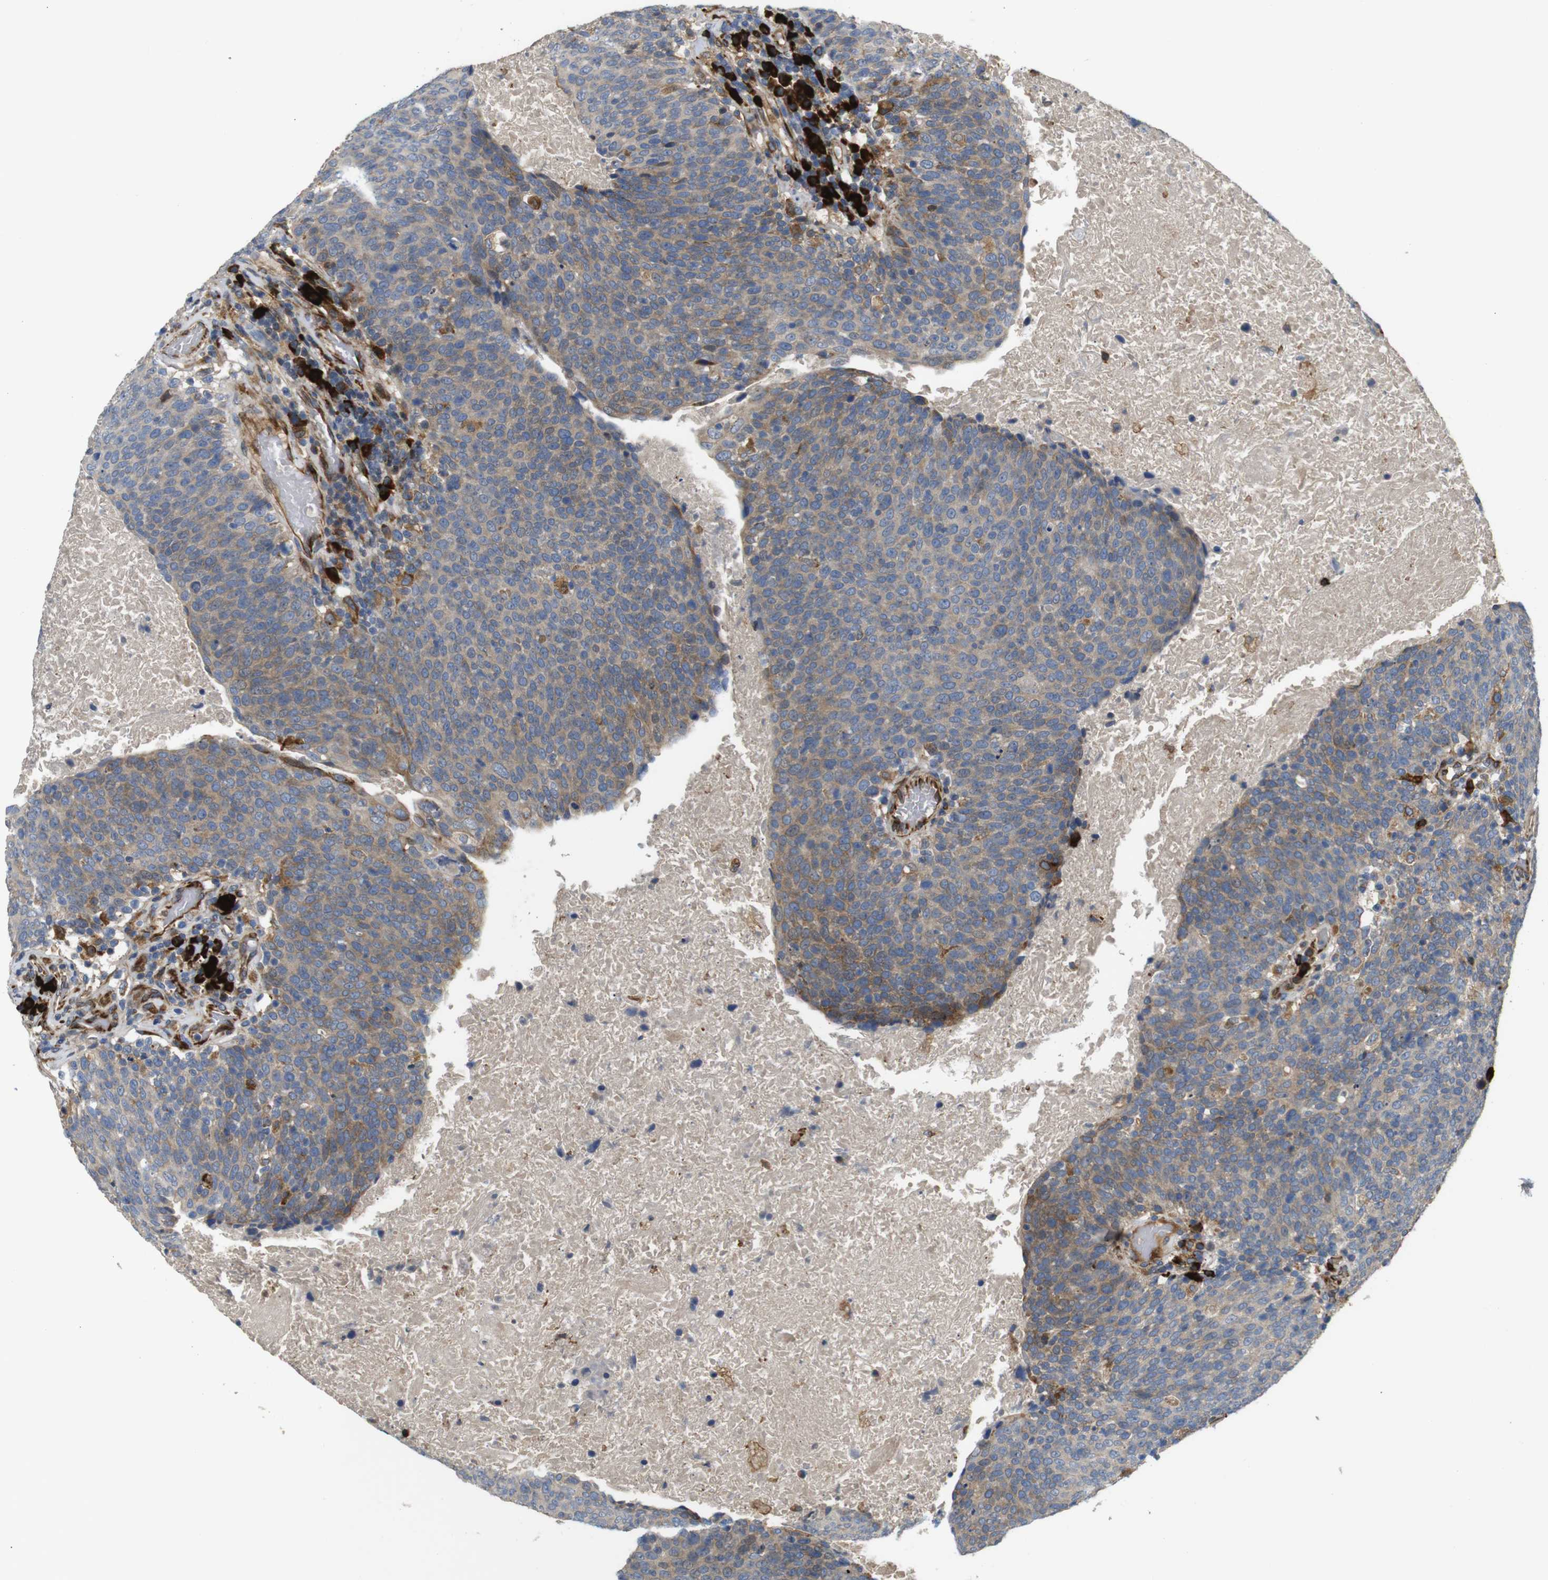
{"staining": {"intensity": "moderate", "quantity": "25%-75%", "location": "cytoplasmic/membranous"}, "tissue": "head and neck cancer", "cell_type": "Tumor cells", "image_type": "cancer", "snomed": [{"axis": "morphology", "description": "Squamous cell carcinoma, NOS"}, {"axis": "morphology", "description": "Squamous cell carcinoma, metastatic, NOS"}, {"axis": "topography", "description": "Lymph node"}, {"axis": "topography", "description": "Head-Neck"}], "caption": "A brown stain shows moderate cytoplasmic/membranous expression of a protein in human head and neck metastatic squamous cell carcinoma tumor cells.", "gene": "UBE2G2", "patient": {"sex": "male", "age": 62}}